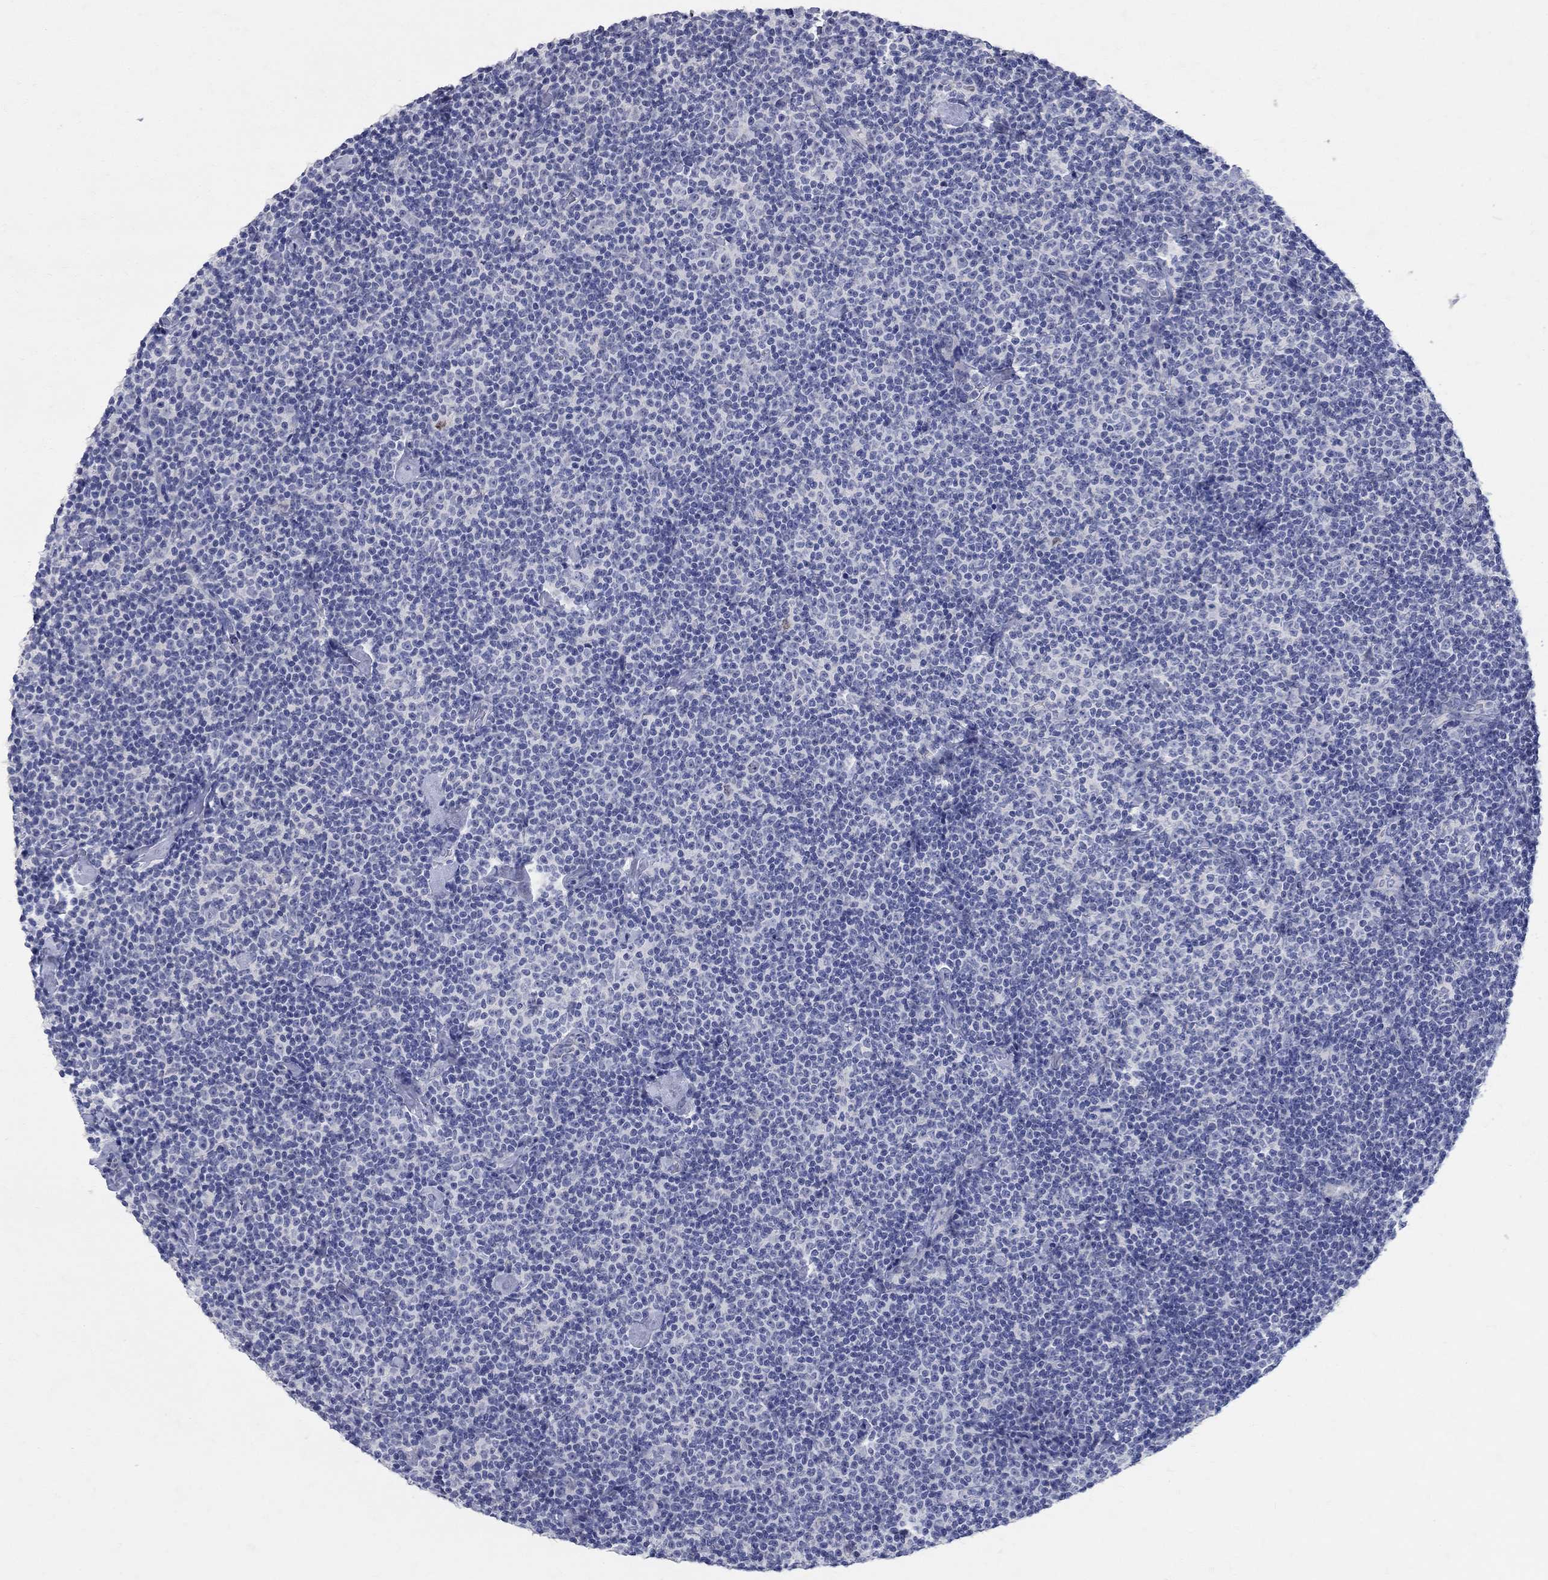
{"staining": {"intensity": "negative", "quantity": "none", "location": "none"}, "tissue": "lymphoma", "cell_type": "Tumor cells", "image_type": "cancer", "snomed": [{"axis": "morphology", "description": "Malignant lymphoma, non-Hodgkin's type, Low grade"}, {"axis": "topography", "description": "Lymph node"}], "caption": "Immunohistochemical staining of human low-grade malignant lymphoma, non-Hodgkin's type shows no significant positivity in tumor cells. (DAB (3,3'-diaminobenzidine) immunohistochemistry with hematoxylin counter stain).", "gene": "SOX2", "patient": {"sex": "male", "age": 81}}